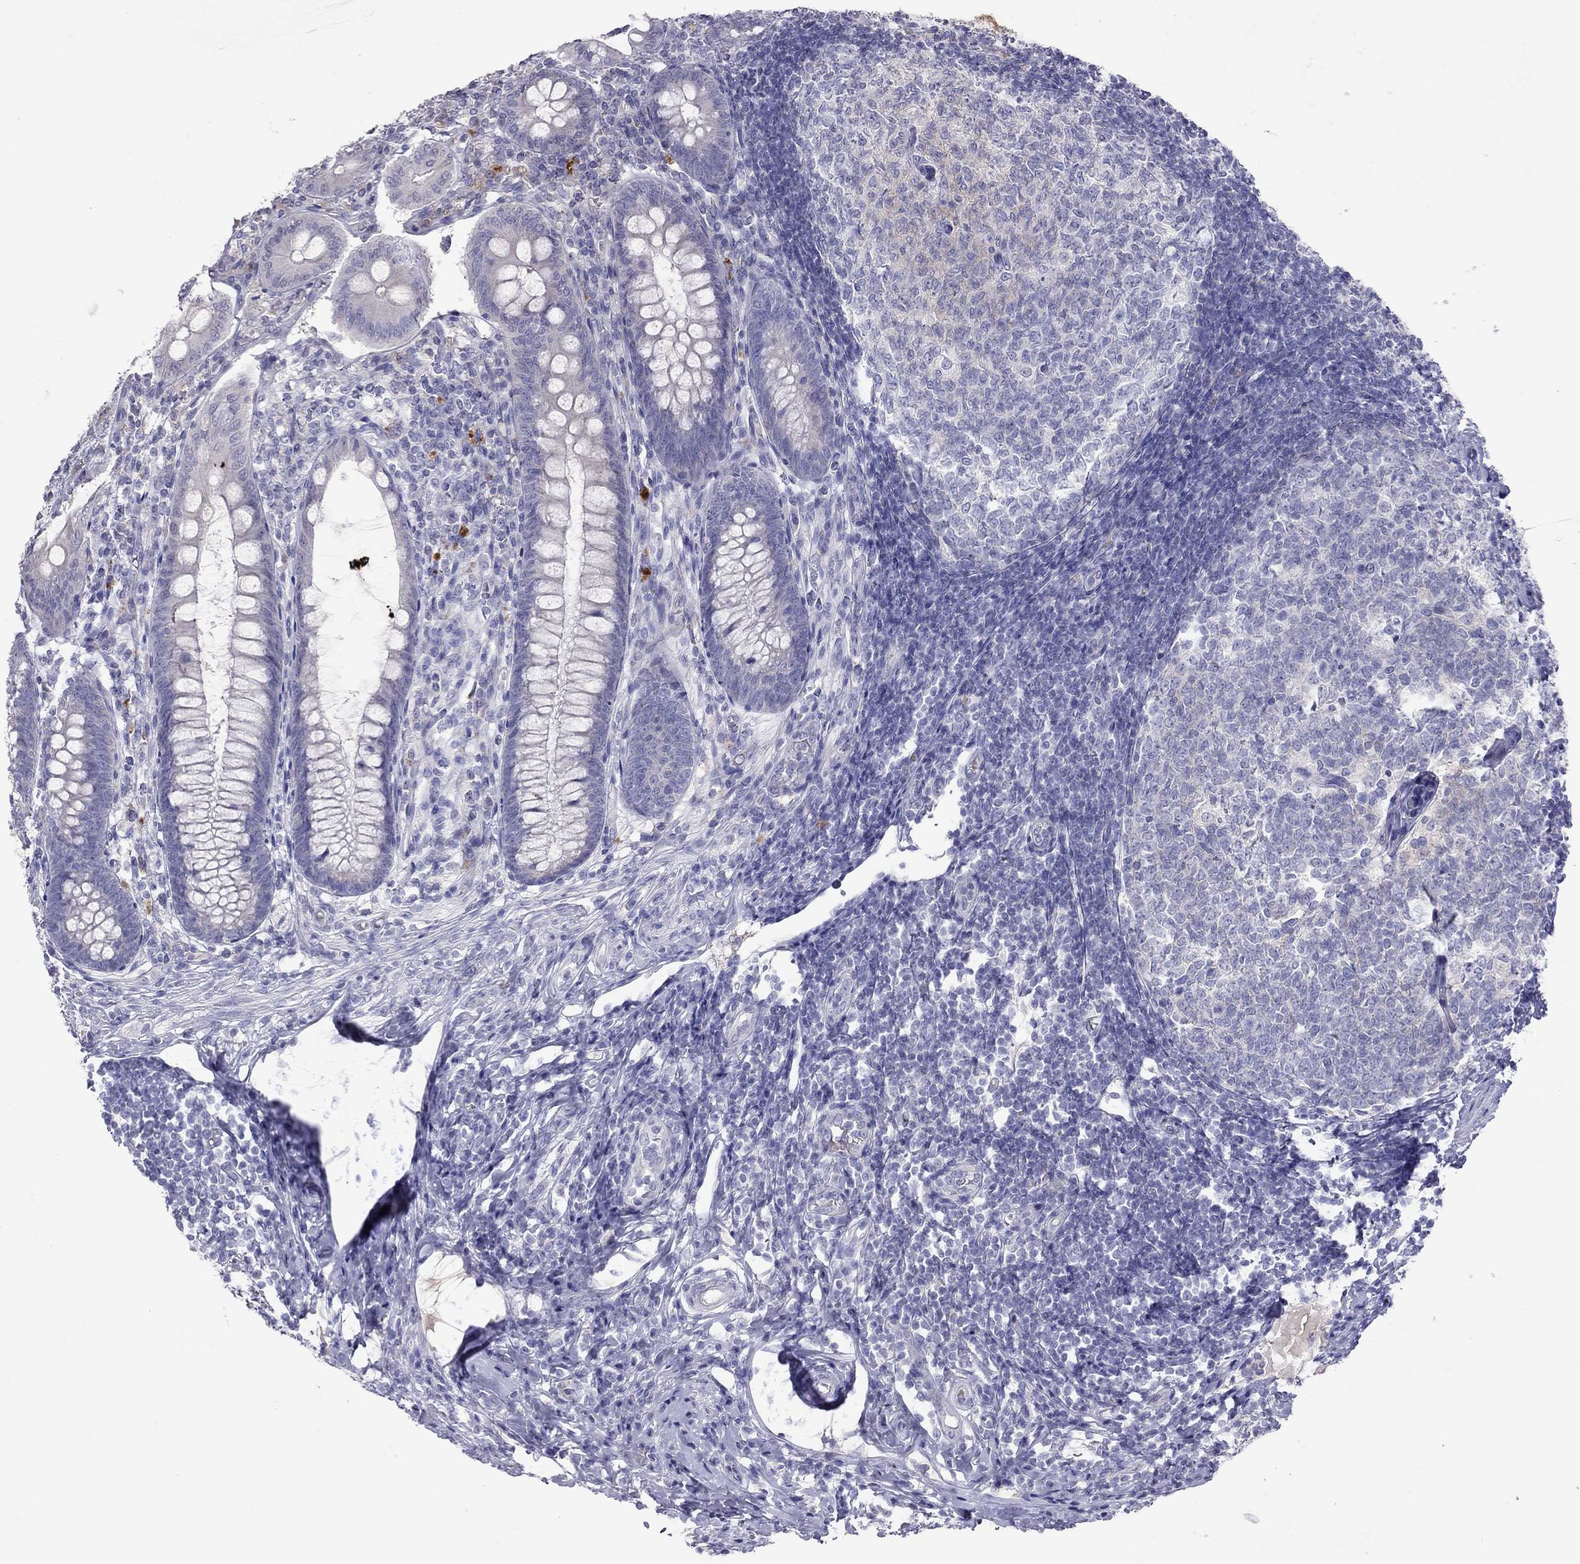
{"staining": {"intensity": "negative", "quantity": "none", "location": "none"}, "tissue": "appendix", "cell_type": "Glandular cells", "image_type": "normal", "snomed": [{"axis": "morphology", "description": "Normal tissue, NOS"}, {"axis": "morphology", "description": "Inflammation, NOS"}, {"axis": "topography", "description": "Appendix"}], "caption": "Immunohistochemistry (IHC) of benign human appendix demonstrates no expression in glandular cells.", "gene": "MUC16", "patient": {"sex": "male", "age": 16}}